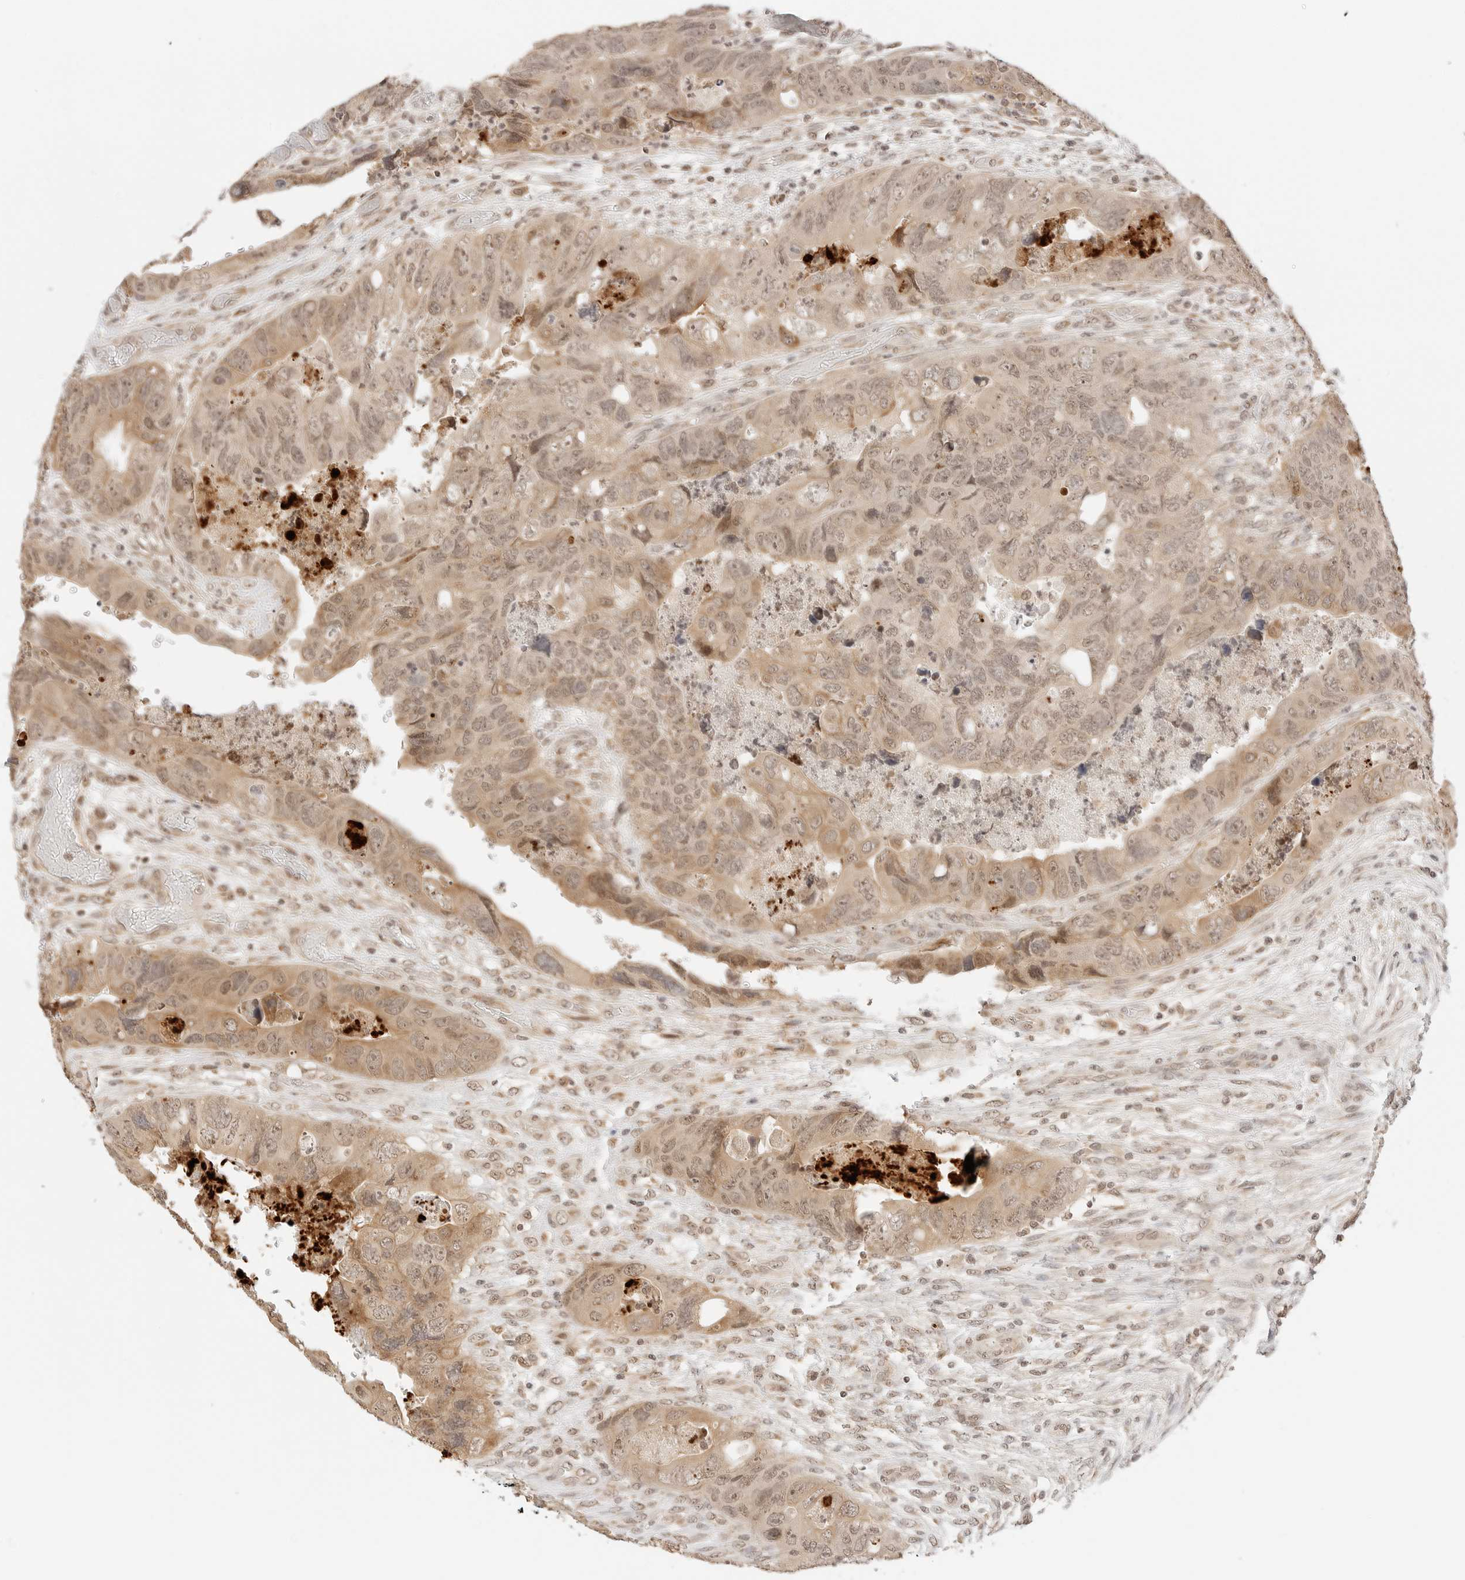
{"staining": {"intensity": "moderate", "quantity": ">75%", "location": "cytoplasmic/membranous,nuclear"}, "tissue": "colorectal cancer", "cell_type": "Tumor cells", "image_type": "cancer", "snomed": [{"axis": "morphology", "description": "Adenocarcinoma, NOS"}, {"axis": "topography", "description": "Rectum"}], "caption": "A high-resolution image shows IHC staining of colorectal cancer, which shows moderate cytoplasmic/membranous and nuclear positivity in about >75% of tumor cells. The protein is shown in brown color, while the nuclei are stained blue.", "gene": "SEPTIN4", "patient": {"sex": "male", "age": 63}}